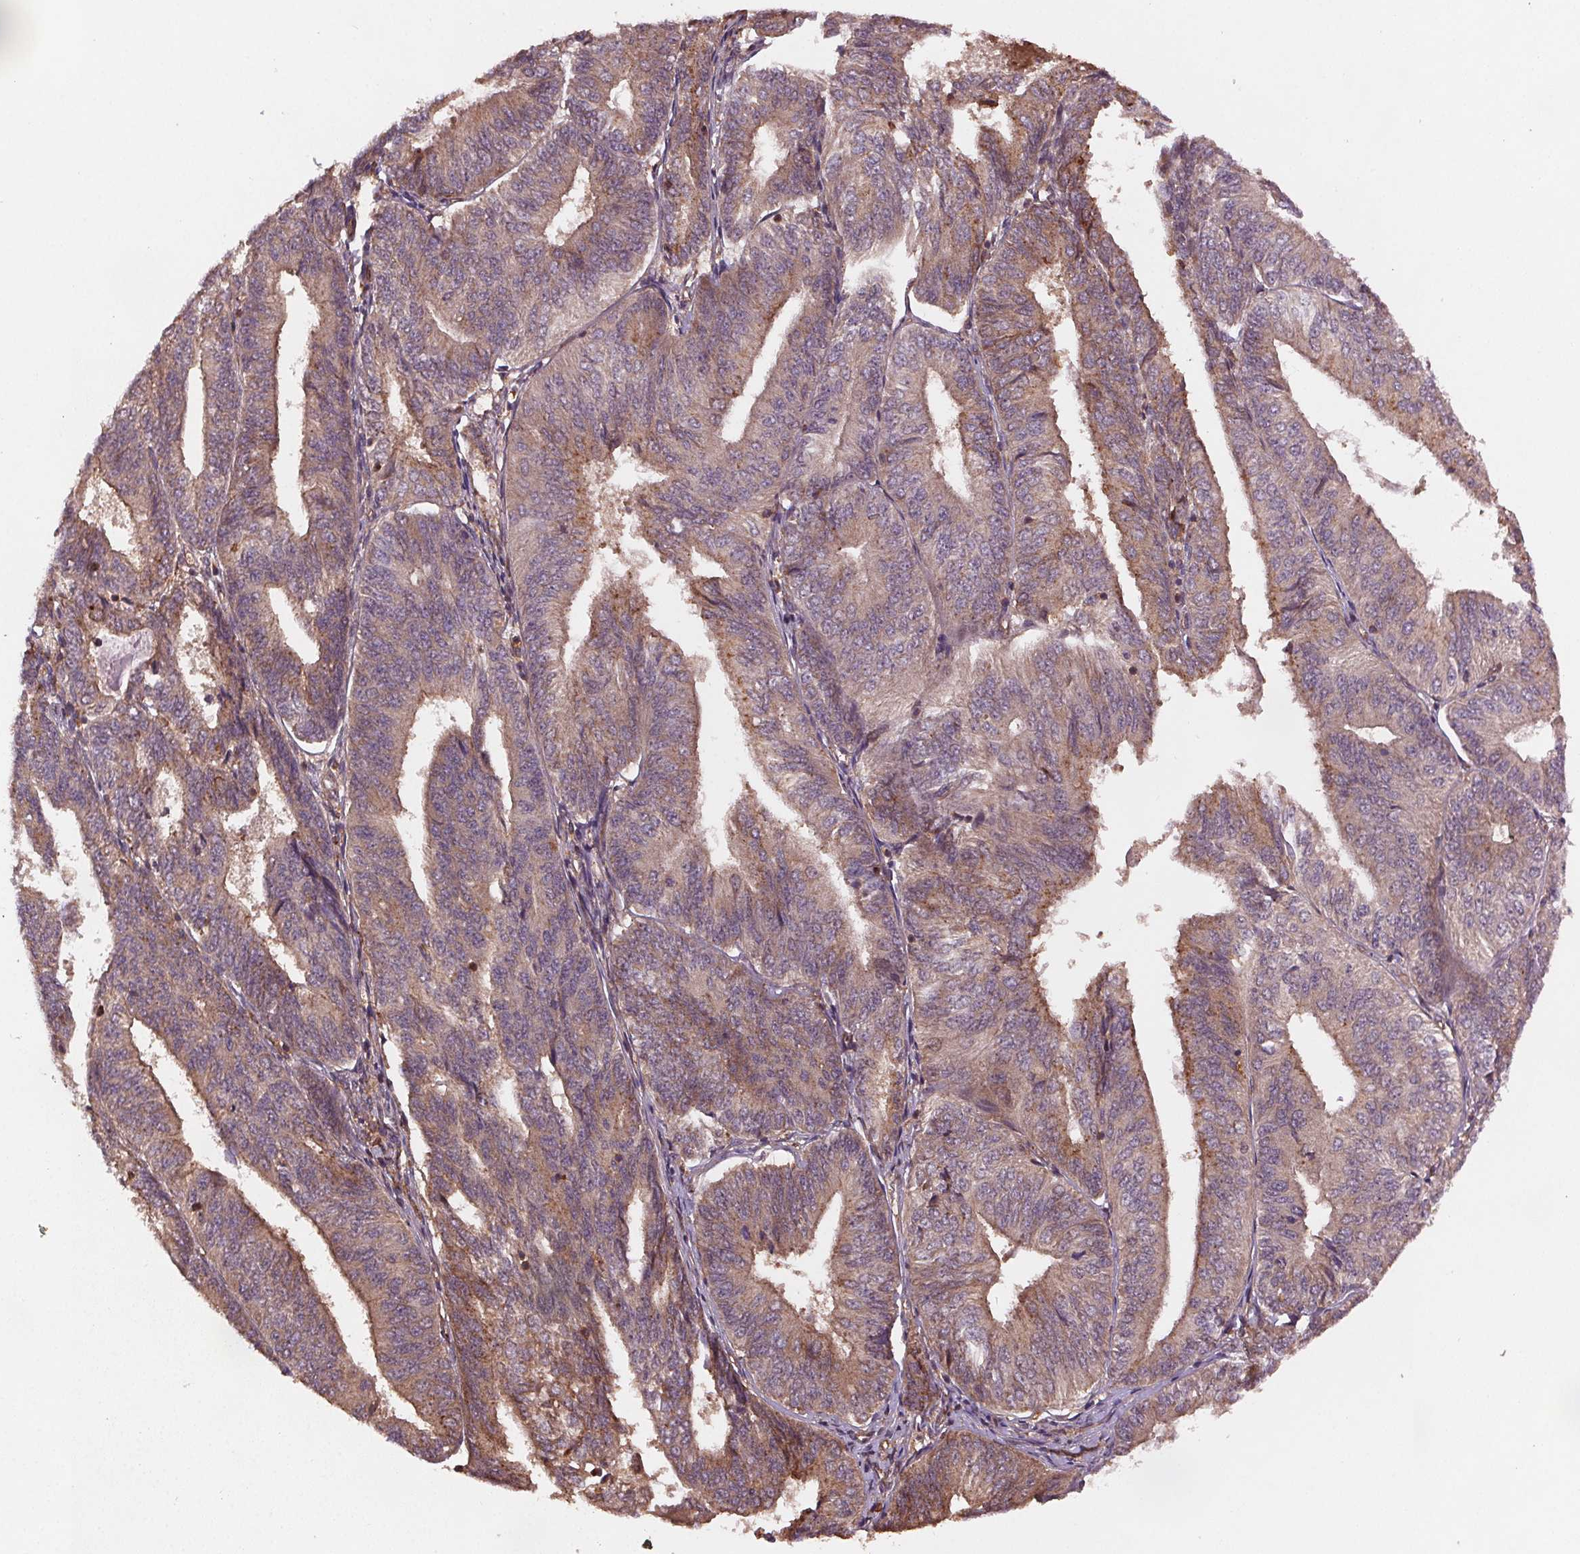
{"staining": {"intensity": "weak", "quantity": "25%-75%", "location": "cytoplasmic/membranous"}, "tissue": "endometrial cancer", "cell_type": "Tumor cells", "image_type": "cancer", "snomed": [{"axis": "morphology", "description": "Adenocarcinoma, NOS"}, {"axis": "topography", "description": "Endometrium"}], "caption": "This photomicrograph shows adenocarcinoma (endometrial) stained with immunohistochemistry (IHC) to label a protein in brown. The cytoplasmic/membranous of tumor cells show weak positivity for the protein. Nuclei are counter-stained blue.", "gene": "SEC14L2", "patient": {"sex": "female", "age": 58}}